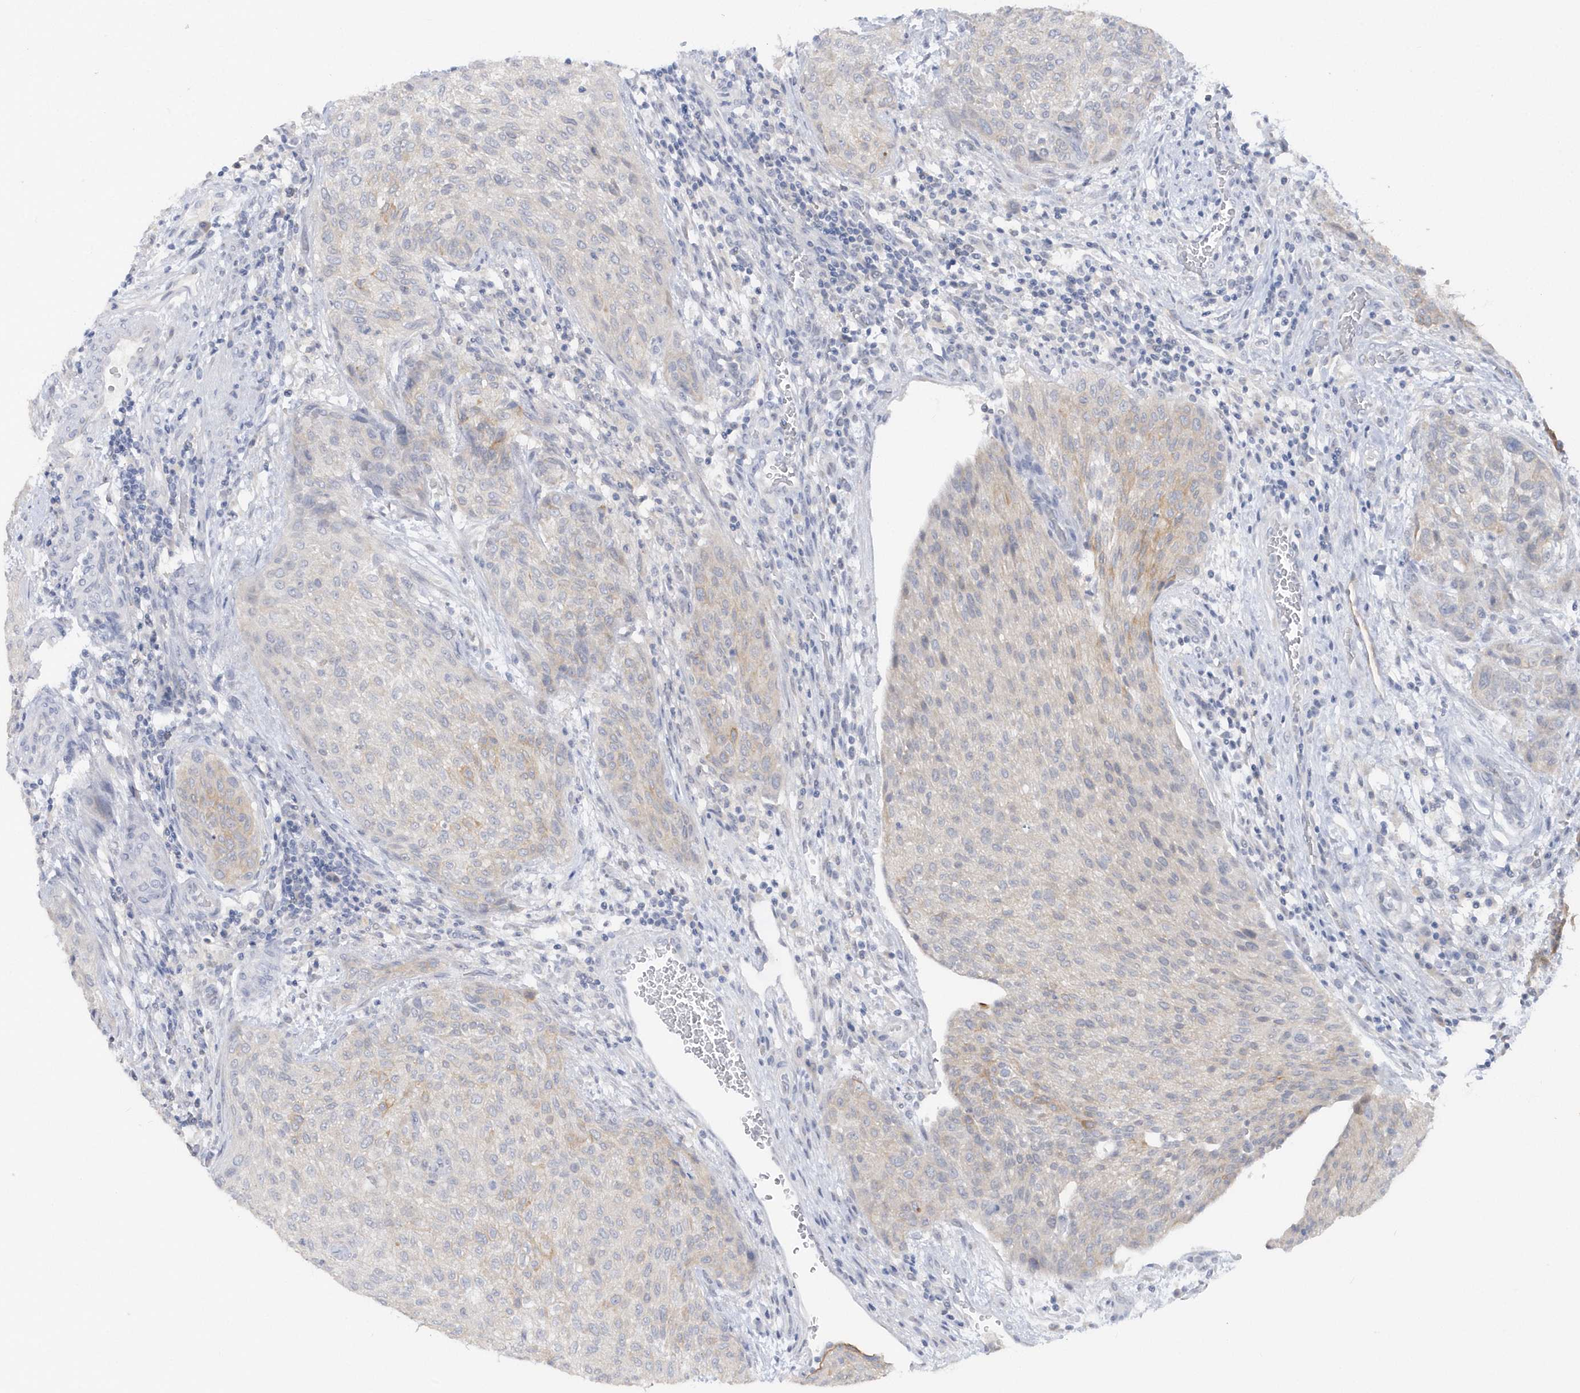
{"staining": {"intensity": "weak", "quantity": "<25%", "location": "cytoplasmic/membranous"}, "tissue": "urothelial cancer", "cell_type": "Tumor cells", "image_type": "cancer", "snomed": [{"axis": "morphology", "description": "Urothelial carcinoma, High grade"}, {"axis": "topography", "description": "Urinary bladder"}], "caption": "A micrograph of urothelial cancer stained for a protein reveals no brown staining in tumor cells. (Brightfield microscopy of DAB immunohistochemistry at high magnification).", "gene": "RPE", "patient": {"sex": "male", "age": 35}}